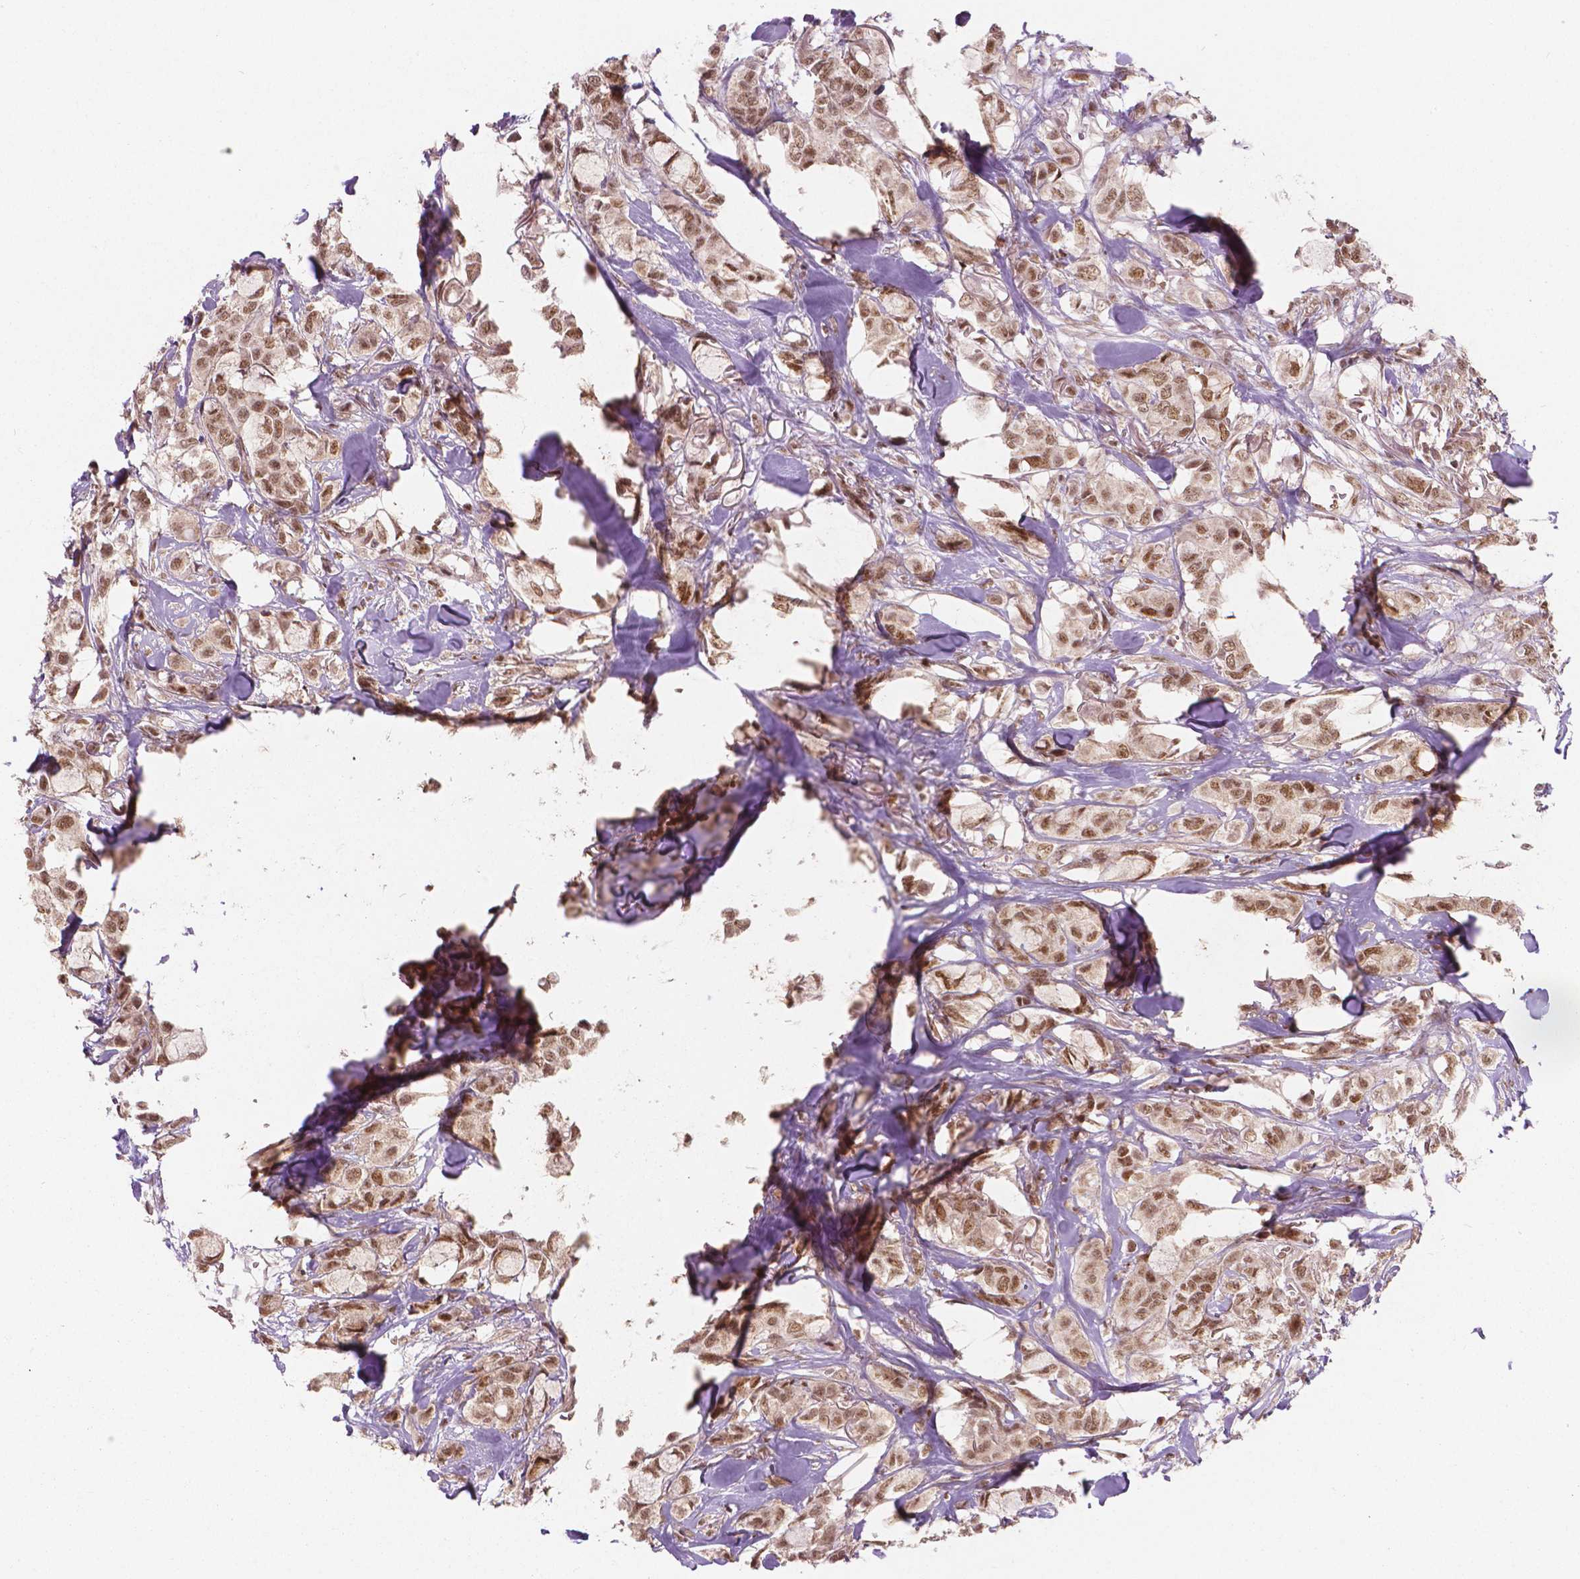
{"staining": {"intensity": "moderate", "quantity": ">75%", "location": "nuclear"}, "tissue": "breast cancer", "cell_type": "Tumor cells", "image_type": "cancer", "snomed": [{"axis": "morphology", "description": "Duct carcinoma"}, {"axis": "topography", "description": "Breast"}], "caption": "Approximately >75% of tumor cells in infiltrating ductal carcinoma (breast) display moderate nuclear protein positivity as visualized by brown immunohistochemical staining.", "gene": "NSD2", "patient": {"sex": "female", "age": 85}}